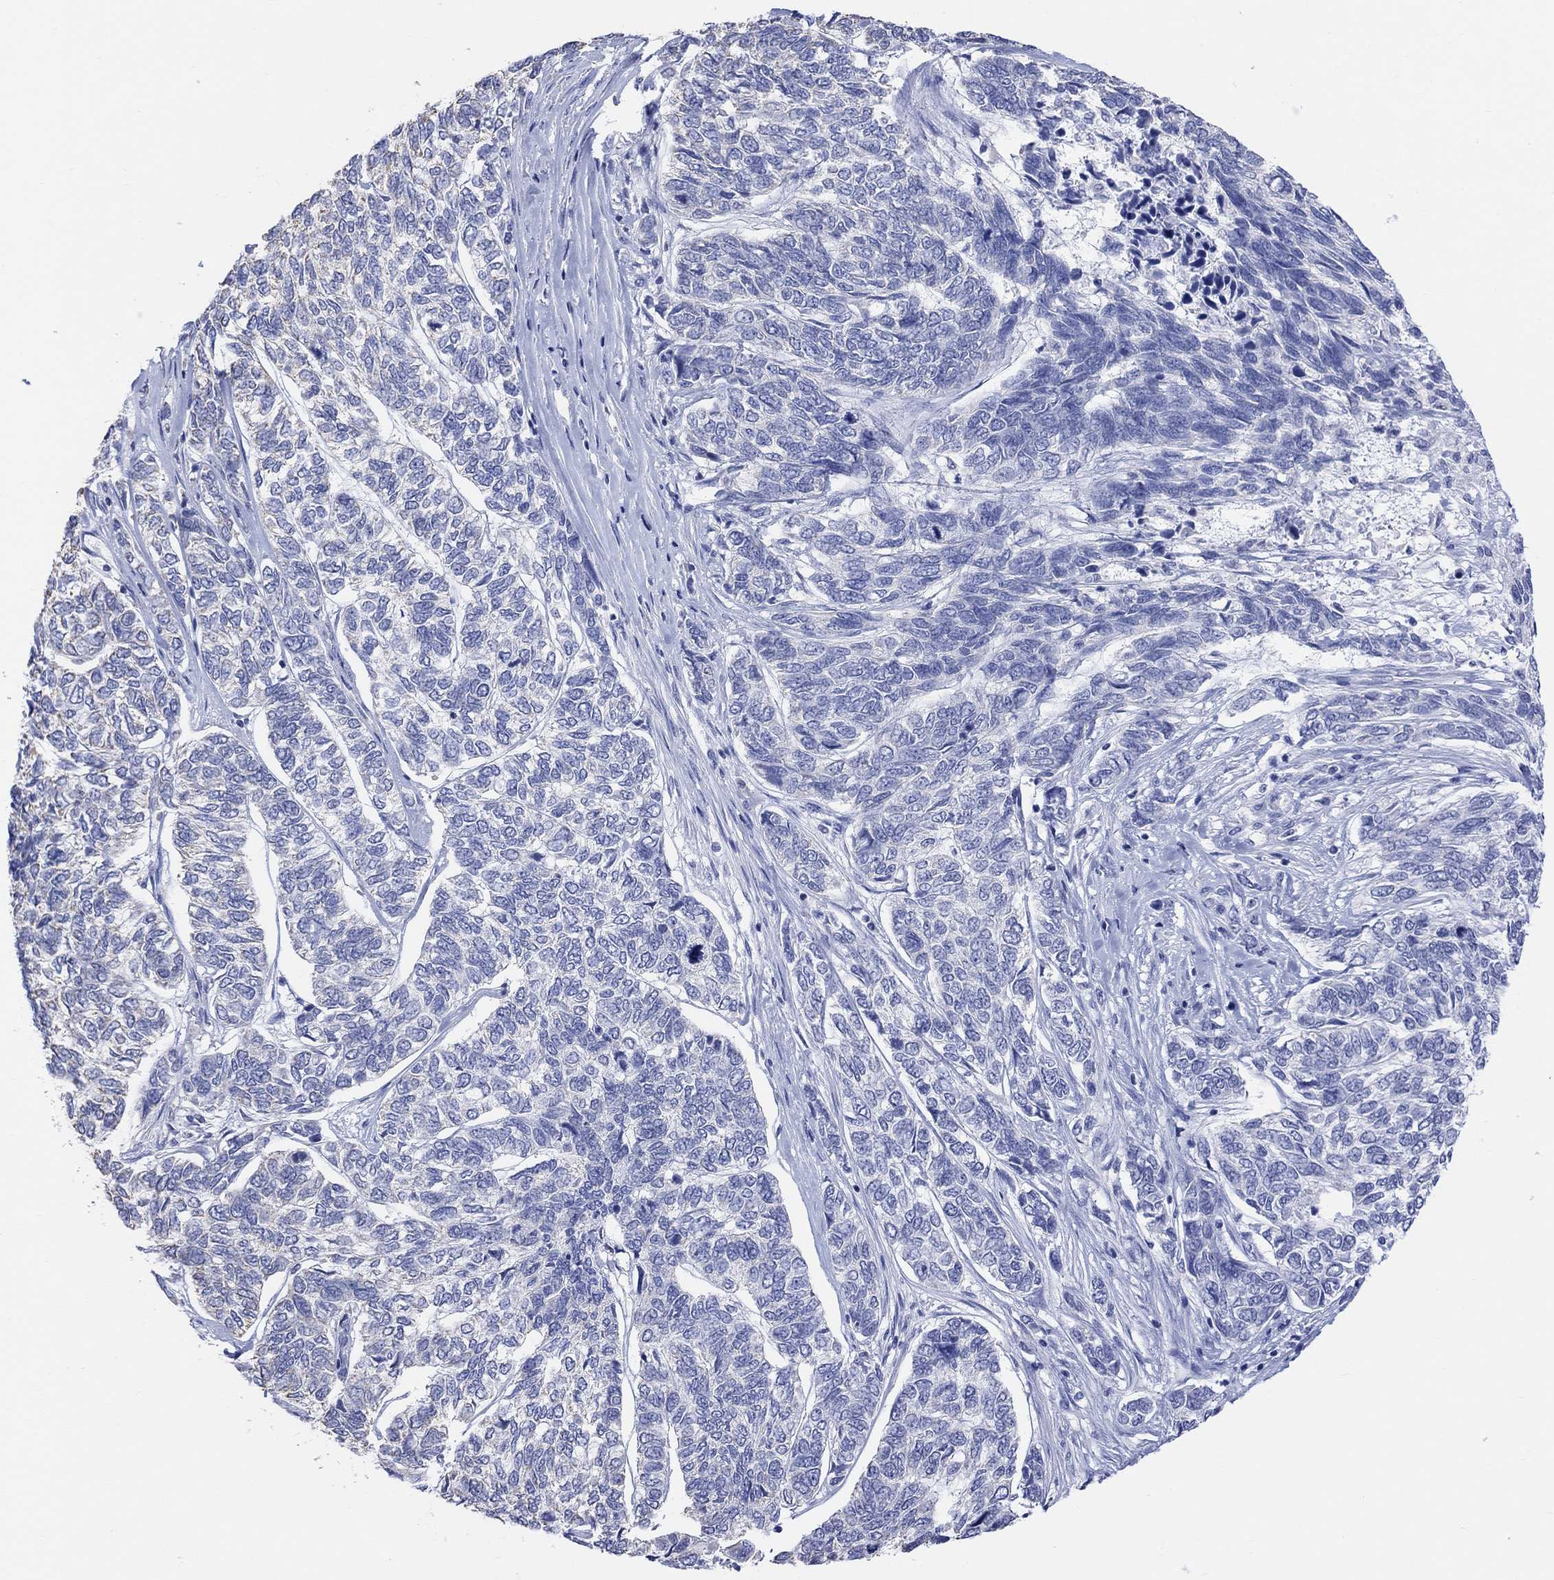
{"staining": {"intensity": "negative", "quantity": "none", "location": "none"}, "tissue": "skin cancer", "cell_type": "Tumor cells", "image_type": "cancer", "snomed": [{"axis": "morphology", "description": "Basal cell carcinoma"}, {"axis": "topography", "description": "Skin"}], "caption": "There is no significant expression in tumor cells of basal cell carcinoma (skin).", "gene": "SYT12", "patient": {"sex": "female", "age": 65}}